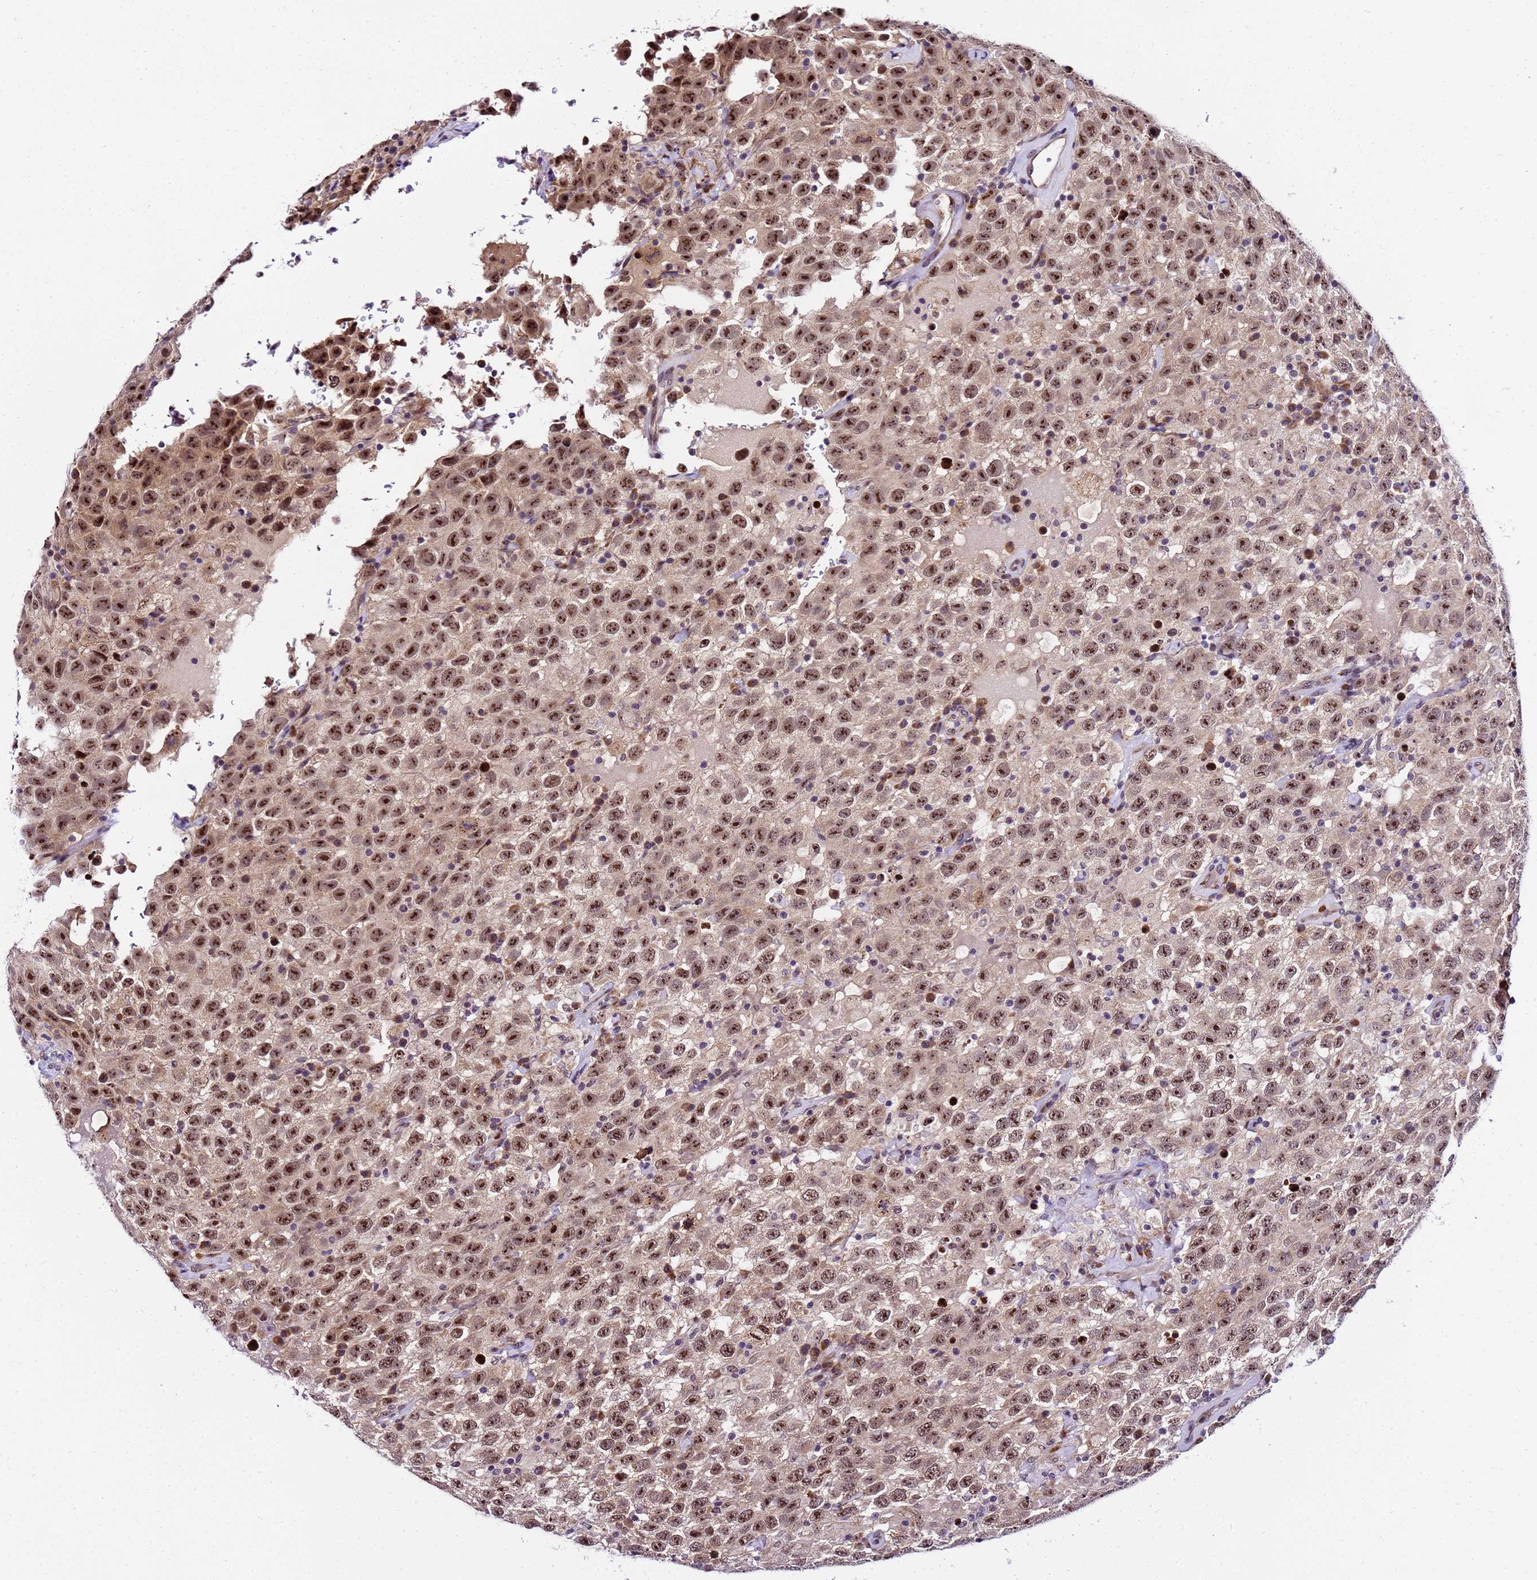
{"staining": {"intensity": "moderate", "quantity": ">75%", "location": "nuclear"}, "tissue": "testis cancer", "cell_type": "Tumor cells", "image_type": "cancer", "snomed": [{"axis": "morphology", "description": "Seminoma, NOS"}, {"axis": "topography", "description": "Testis"}], "caption": "A medium amount of moderate nuclear expression is appreciated in about >75% of tumor cells in seminoma (testis) tissue.", "gene": "SLX4IP", "patient": {"sex": "male", "age": 41}}